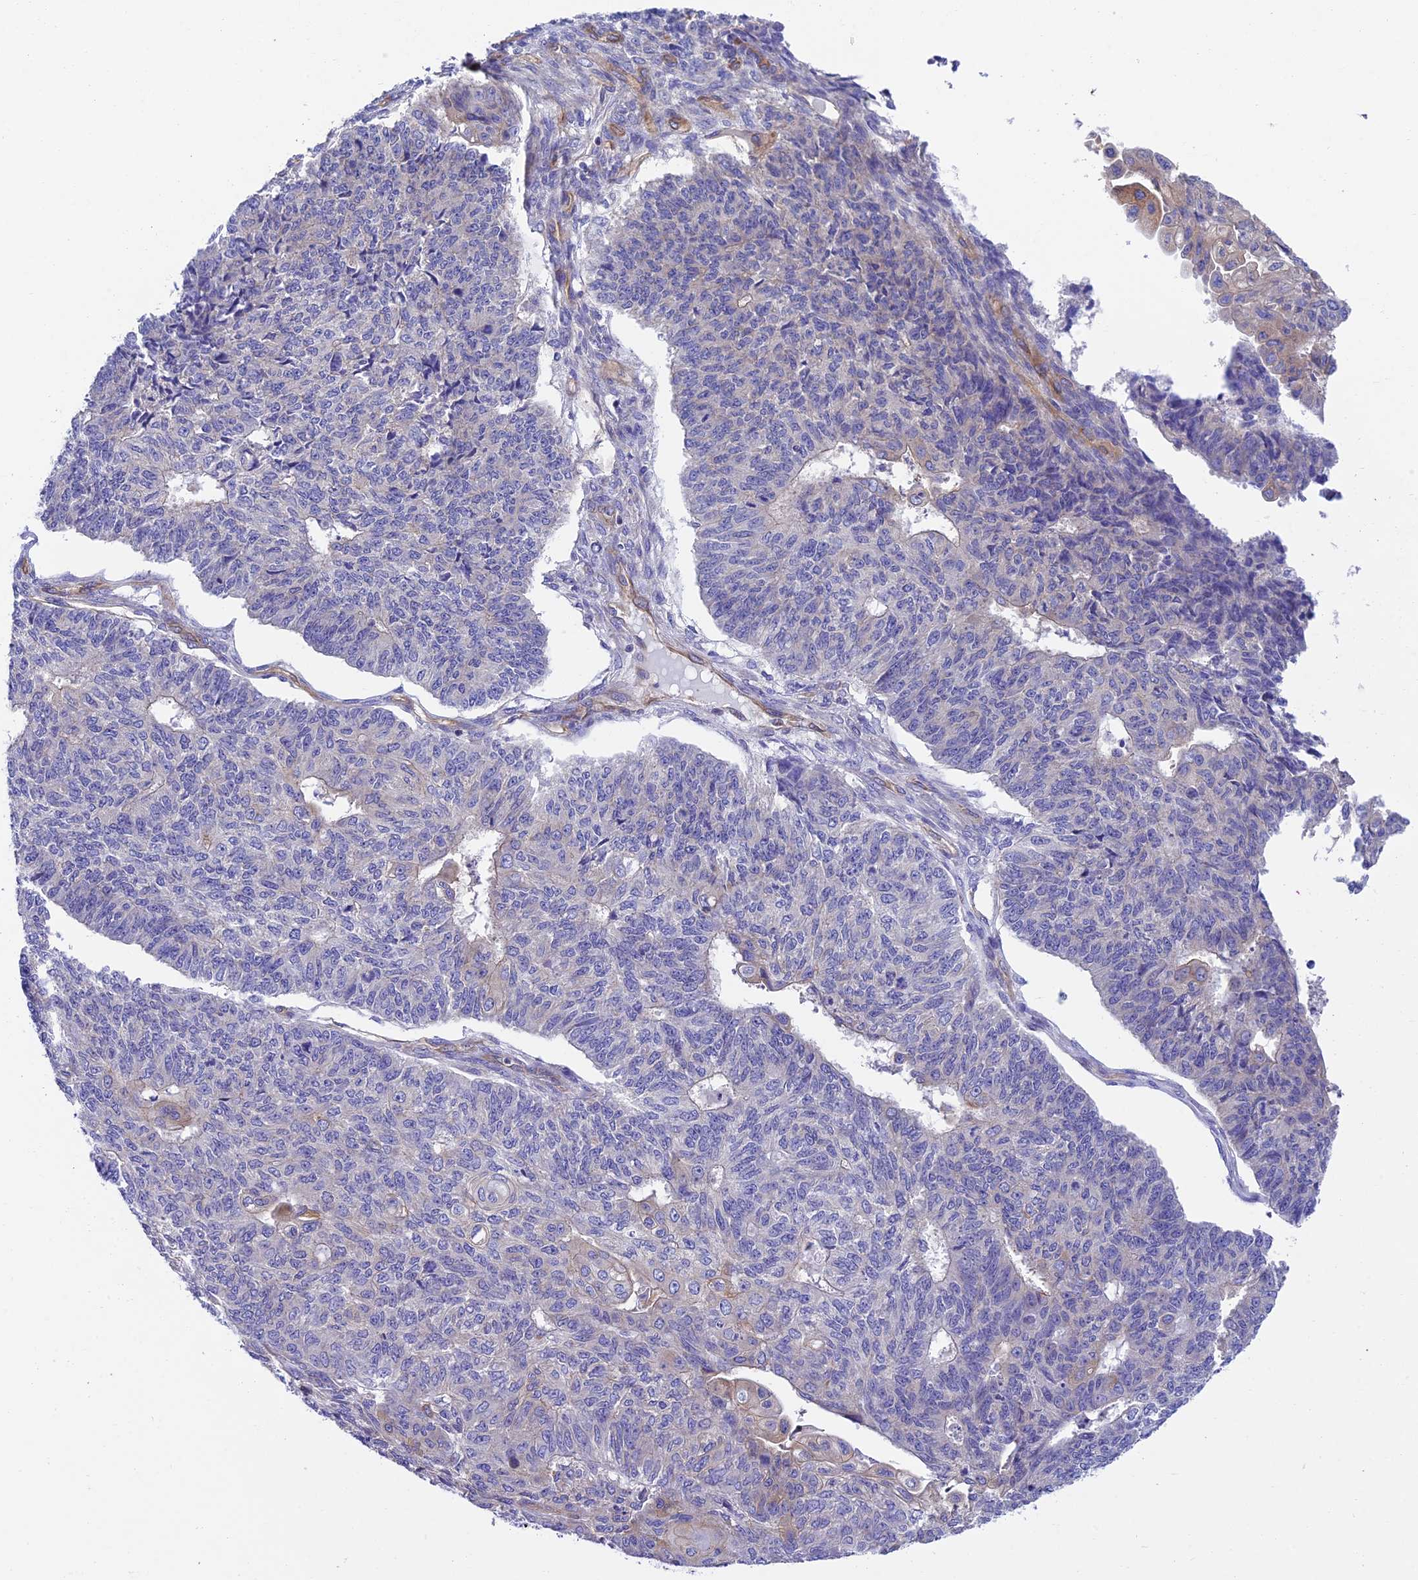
{"staining": {"intensity": "weak", "quantity": "<25%", "location": "cytoplasmic/membranous"}, "tissue": "endometrial cancer", "cell_type": "Tumor cells", "image_type": "cancer", "snomed": [{"axis": "morphology", "description": "Adenocarcinoma, NOS"}, {"axis": "topography", "description": "Endometrium"}], "caption": "There is no significant positivity in tumor cells of endometrial adenocarcinoma.", "gene": "PPFIA3", "patient": {"sex": "female", "age": 32}}